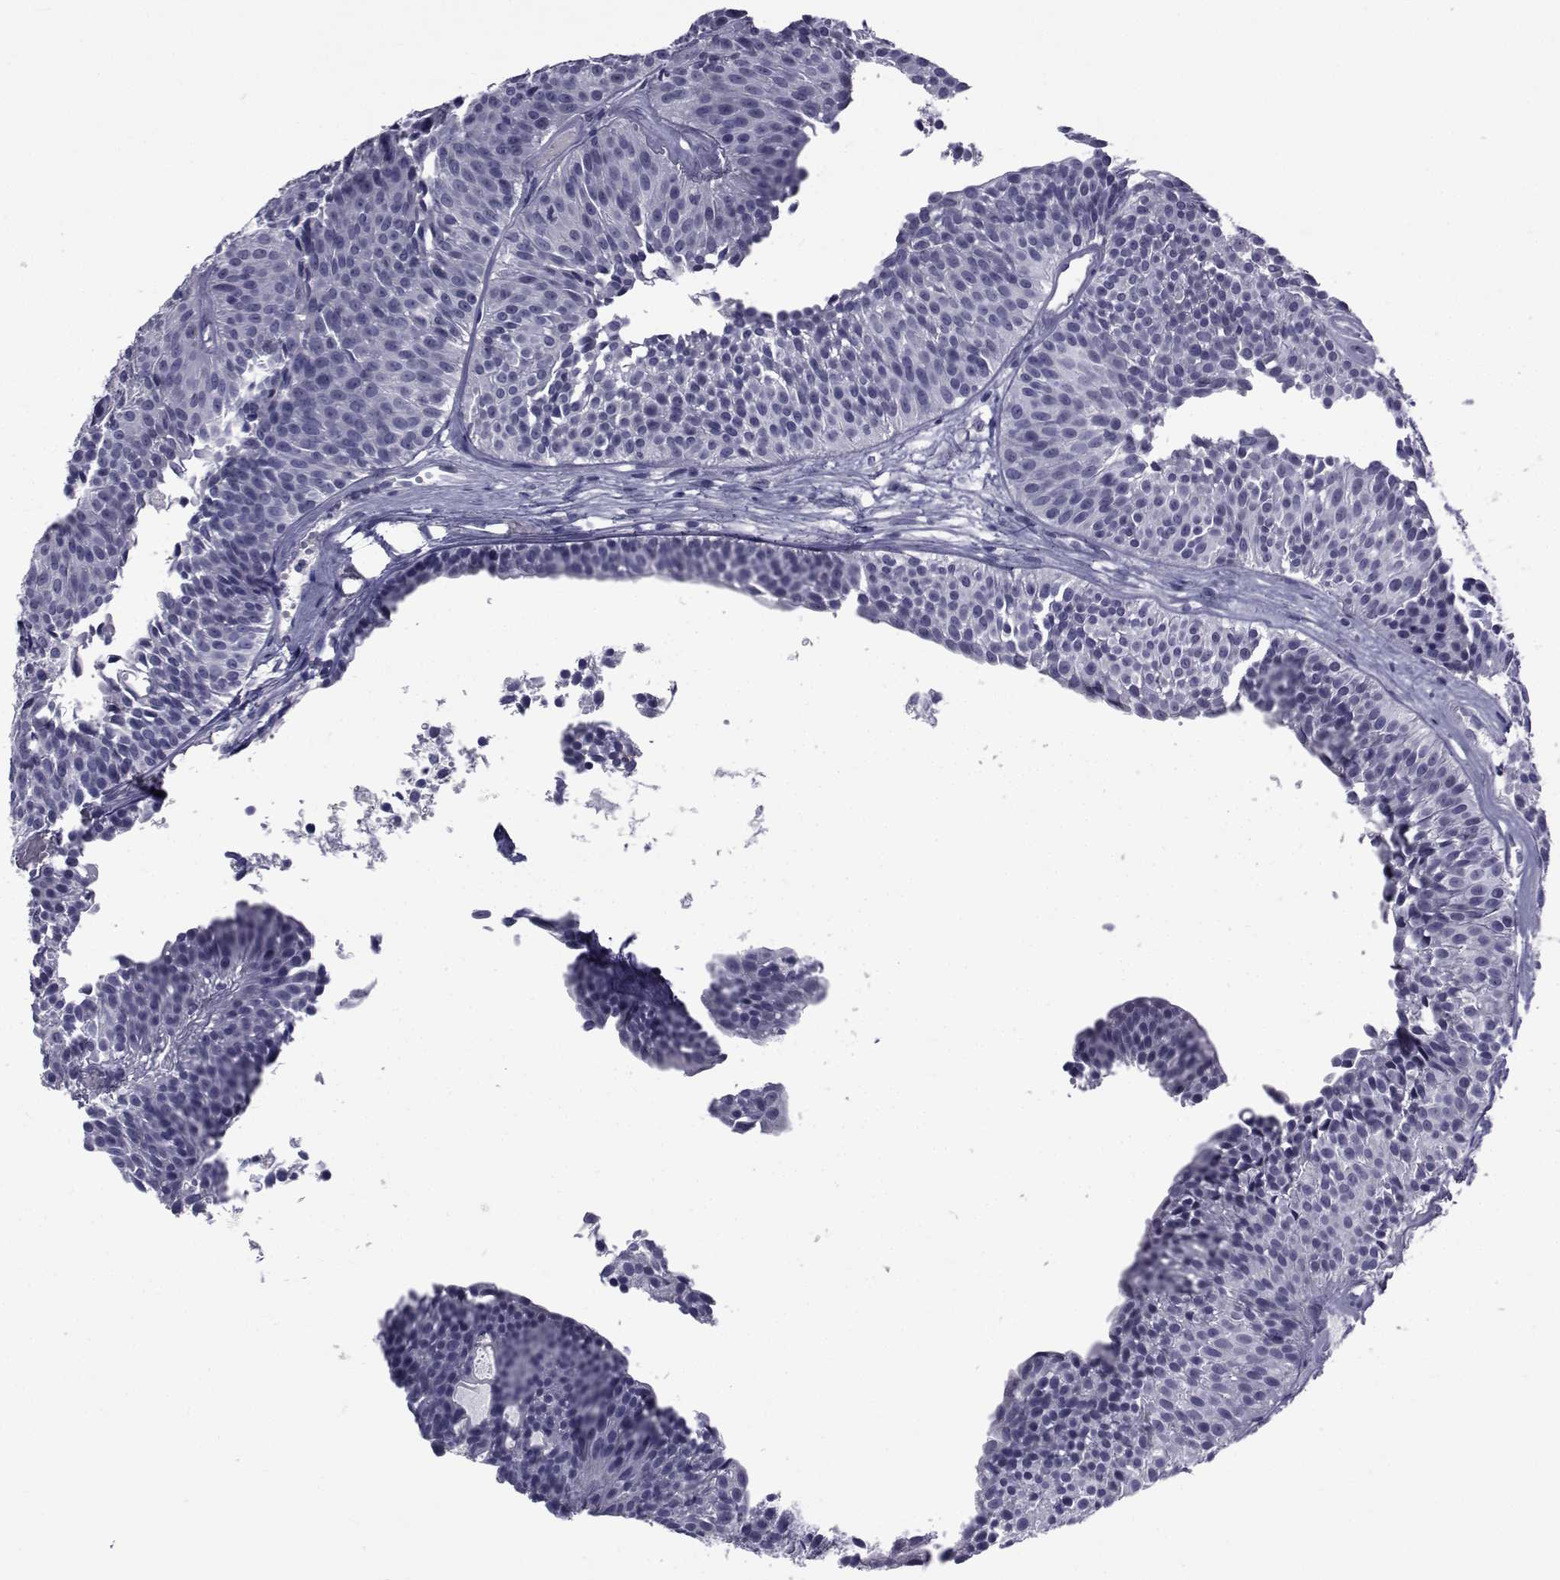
{"staining": {"intensity": "negative", "quantity": "none", "location": "none"}, "tissue": "urothelial cancer", "cell_type": "Tumor cells", "image_type": "cancer", "snomed": [{"axis": "morphology", "description": "Urothelial carcinoma, Low grade"}, {"axis": "topography", "description": "Urinary bladder"}], "caption": "This is an immunohistochemistry (IHC) histopathology image of urothelial carcinoma (low-grade). There is no expression in tumor cells.", "gene": "PAX2", "patient": {"sex": "male", "age": 63}}